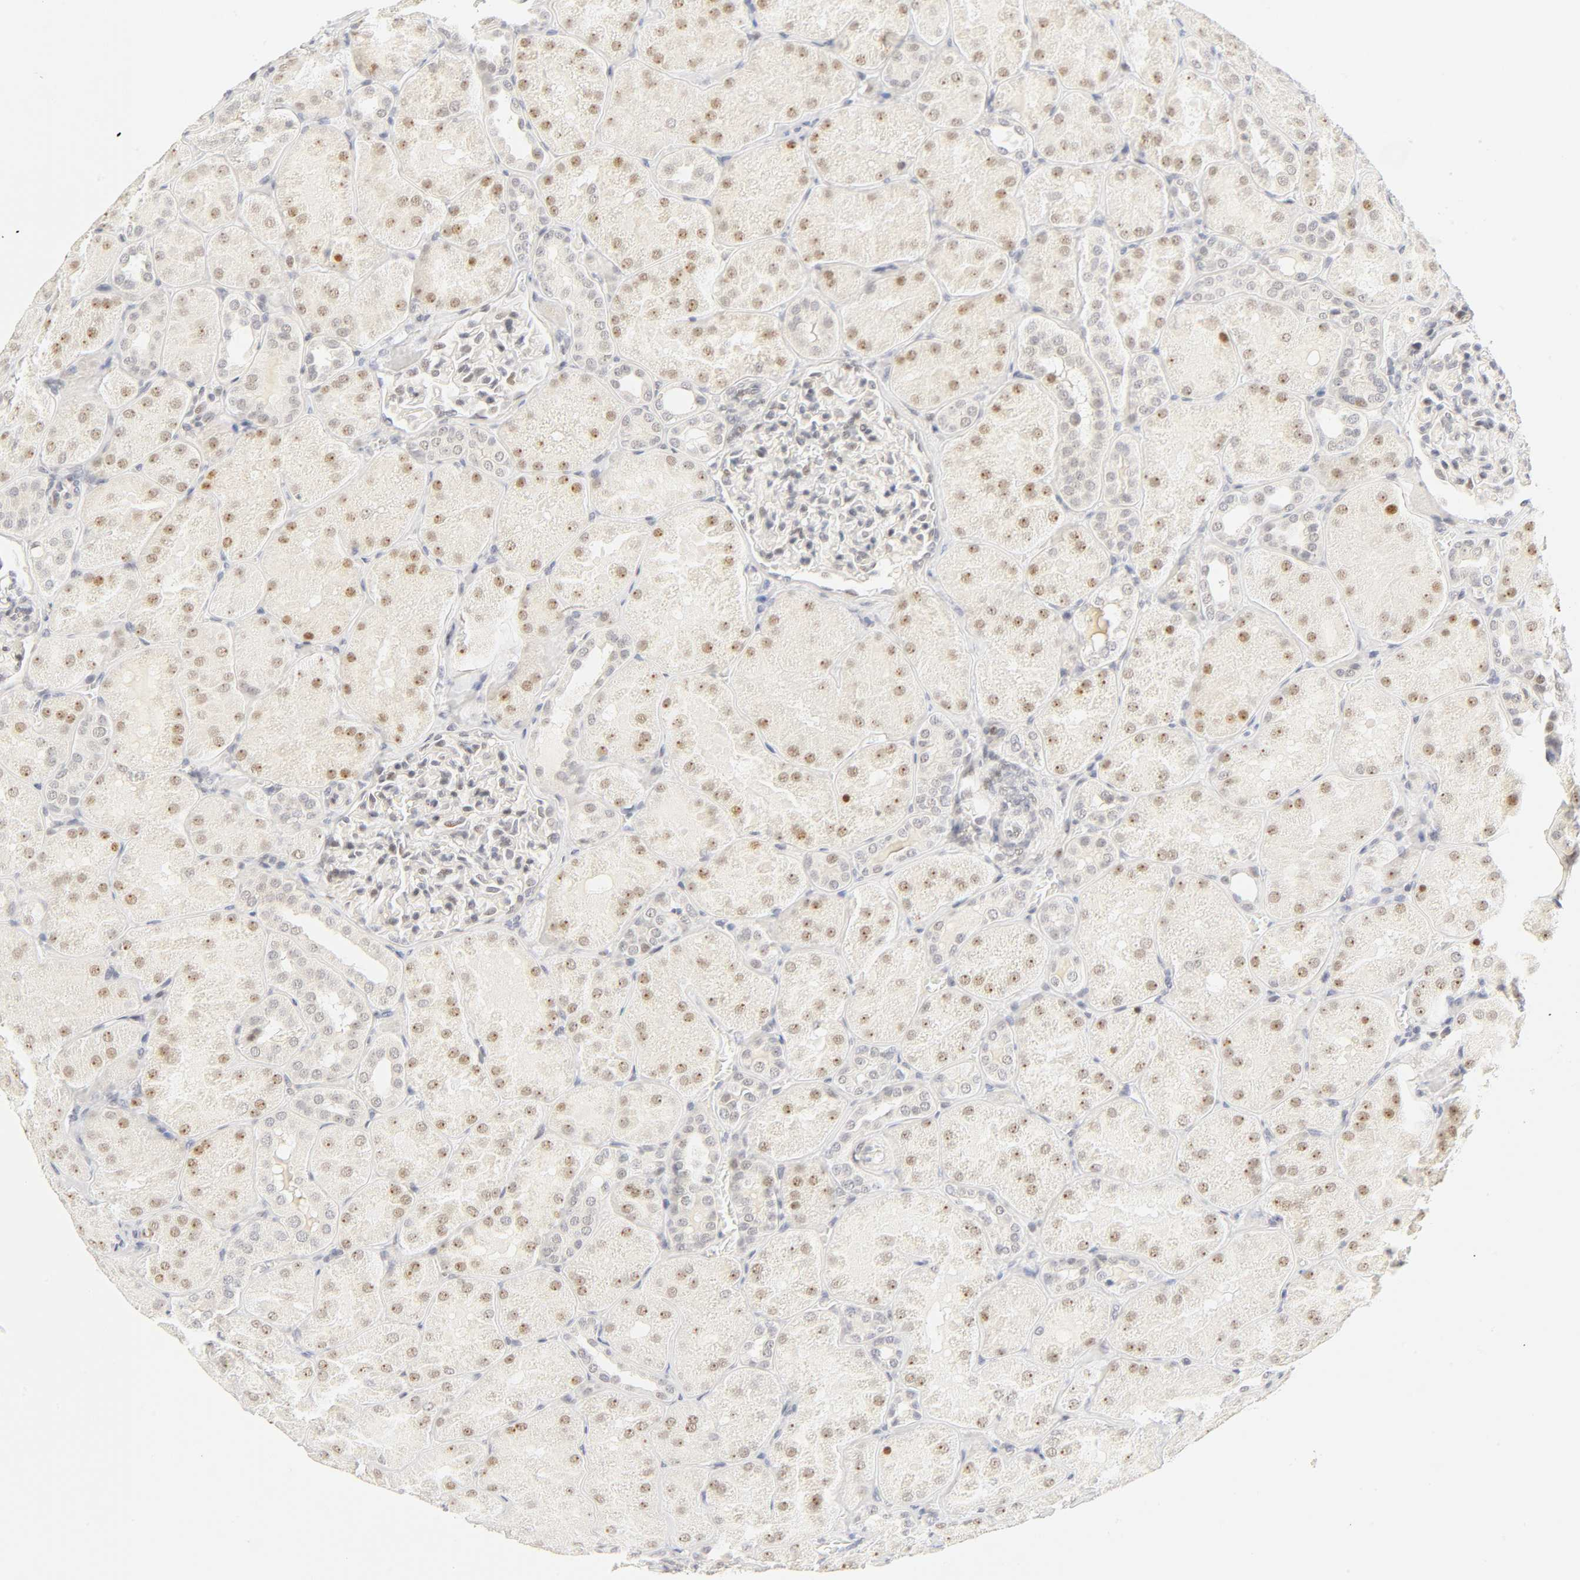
{"staining": {"intensity": "negative", "quantity": "none", "location": "none"}, "tissue": "kidney", "cell_type": "Cells in glomeruli", "image_type": "normal", "snomed": [{"axis": "morphology", "description": "Normal tissue, NOS"}, {"axis": "topography", "description": "Kidney"}], "caption": "This photomicrograph is of normal kidney stained with immunohistochemistry (IHC) to label a protein in brown with the nuclei are counter-stained blue. There is no expression in cells in glomeruli.", "gene": "MNAT1", "patient": {"sex": "male", "age": 28}}